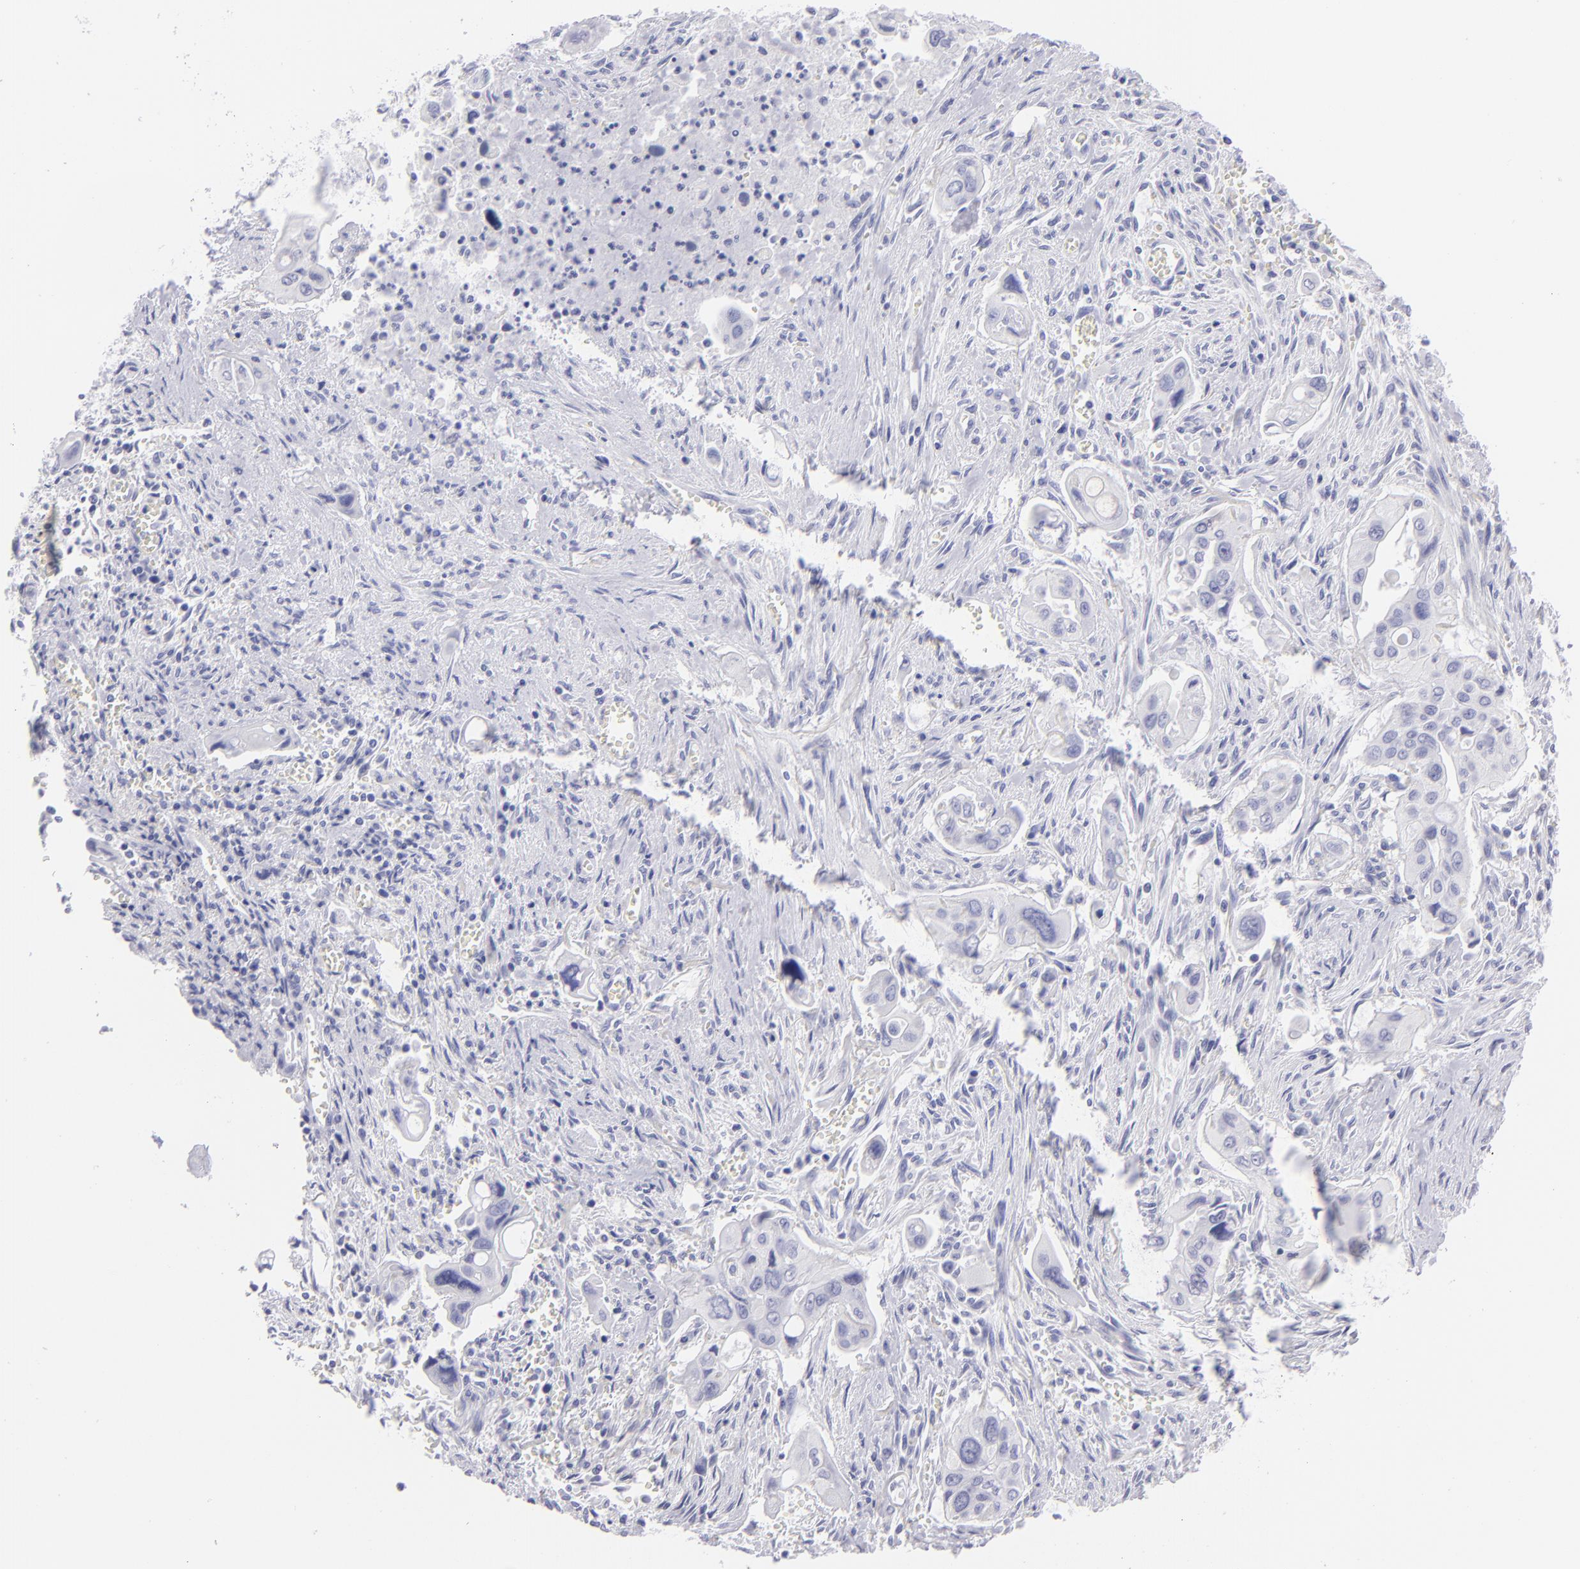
{"staining": {"intensity": "negative", "quantity": "none", "location": "none"}, "tissue": "pancreatic cancer", "cell_type": "Tumor cells", "image_type": "cancer", "snomed": [{"axis": "morphology", "description": "Adenocarcinoma, NOS"}, {"axis": "topography", "description": "Pancreas"}], "caption": "Immunohistochemistry of adenocarcinoma (pancreatic) demonstrates no expression in tumor cells. The staining was performed using DAB to visualize the protein expression in brown, while the nuclei were stained in blue with hematoxylin (Magnification: 20x).", "gene": "SLC1A2", "patient": {"sex": "male", "age": 77}}